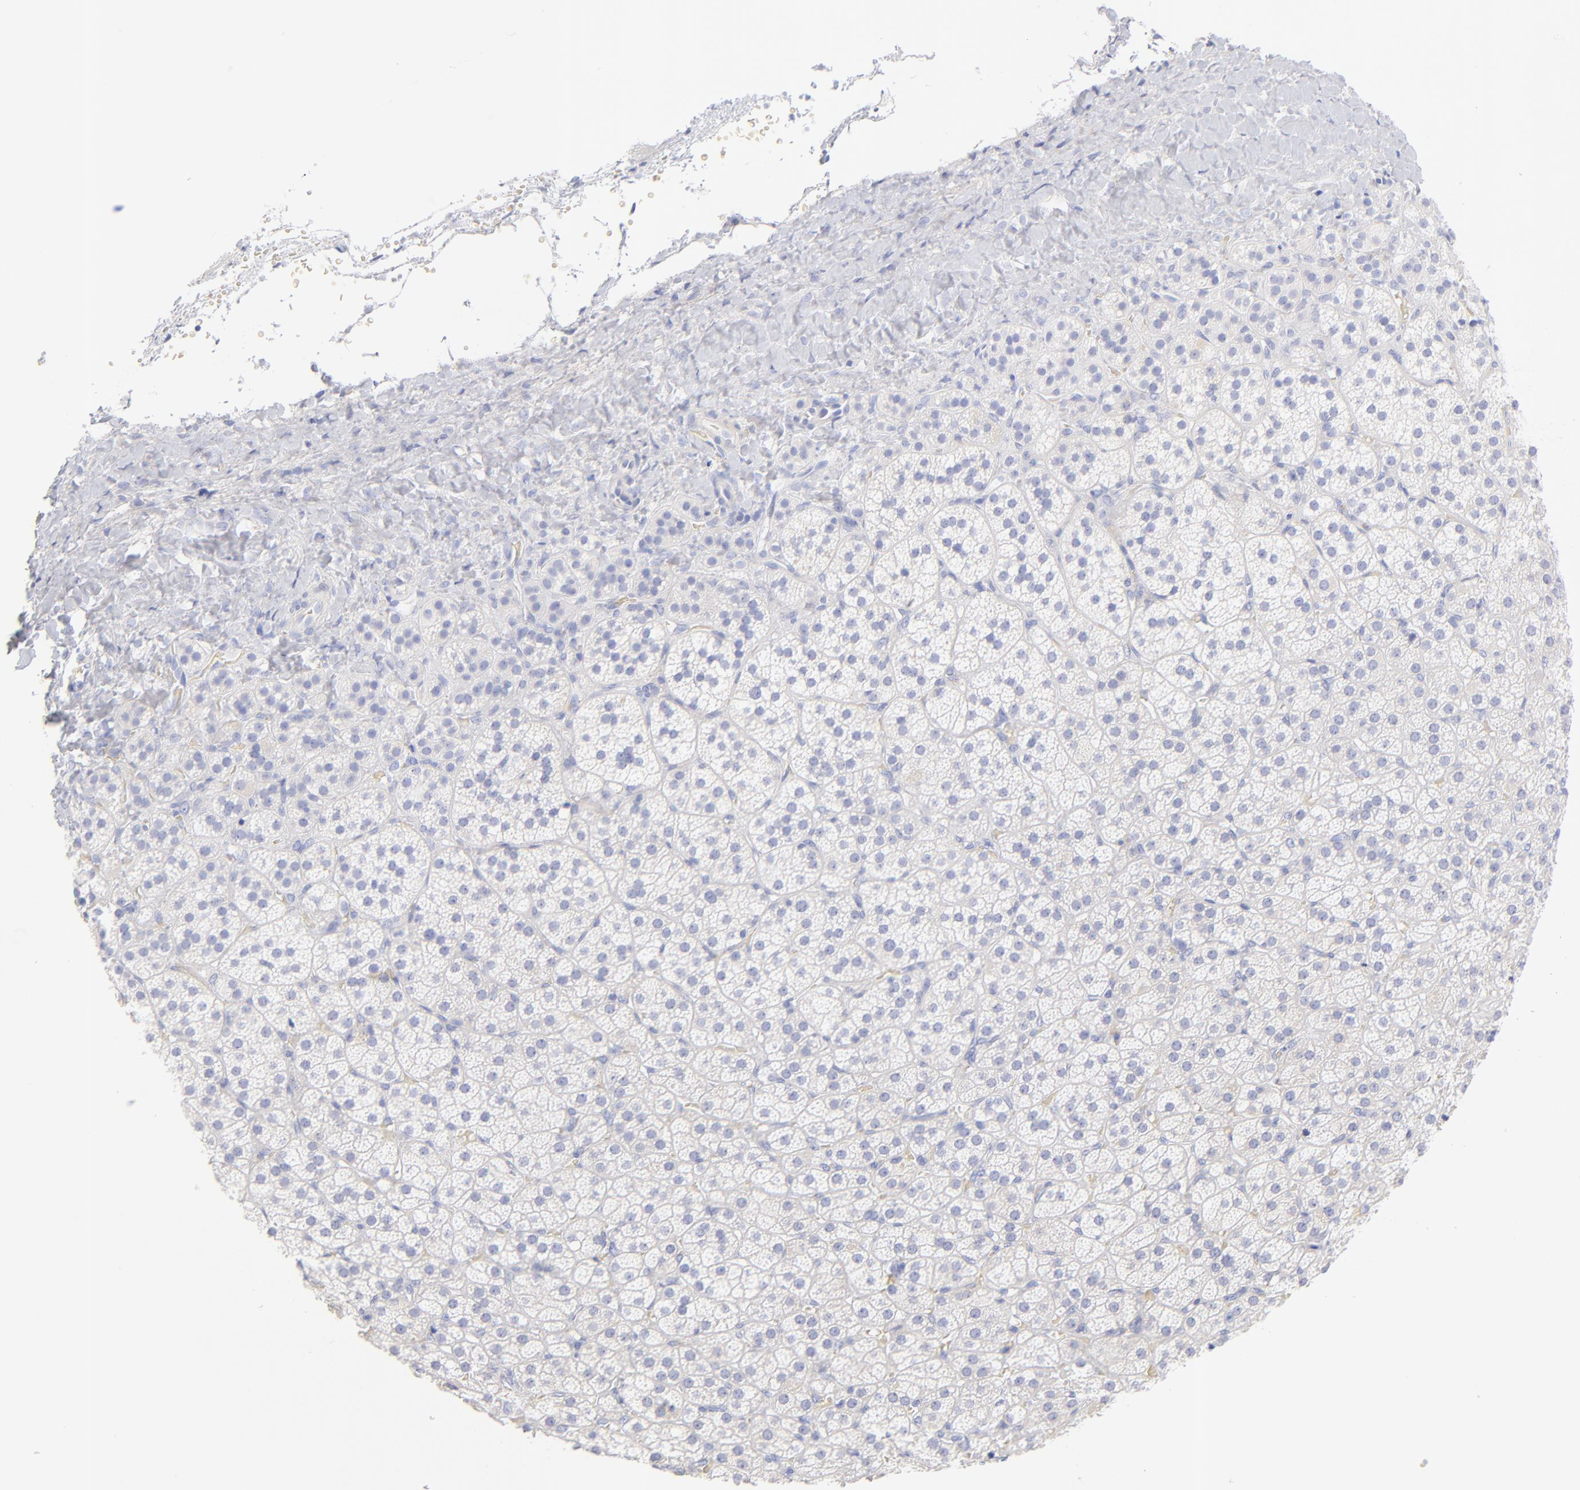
{"staining": {"intensity": "moderate", "quantity": "<25%", "location": "cytoplasmic/membranous"}, "tissue": "adrenal gland", "cell_type": "Glandular cells", "image_type": "normal", "snomed": [{"axis": "morphology", "description": "Normal tissue, NOS"}, {"axis": "topography", "description": "Adrenal gland"}], "caption": "Adrenal gland stained for a protein (brown) demonstrates moderate cytoplasmic/membranous positive staining in about <25% of glandular cells.", "gene": "C1QTNF6", "patient": {"sex": "female", "age": 71}}